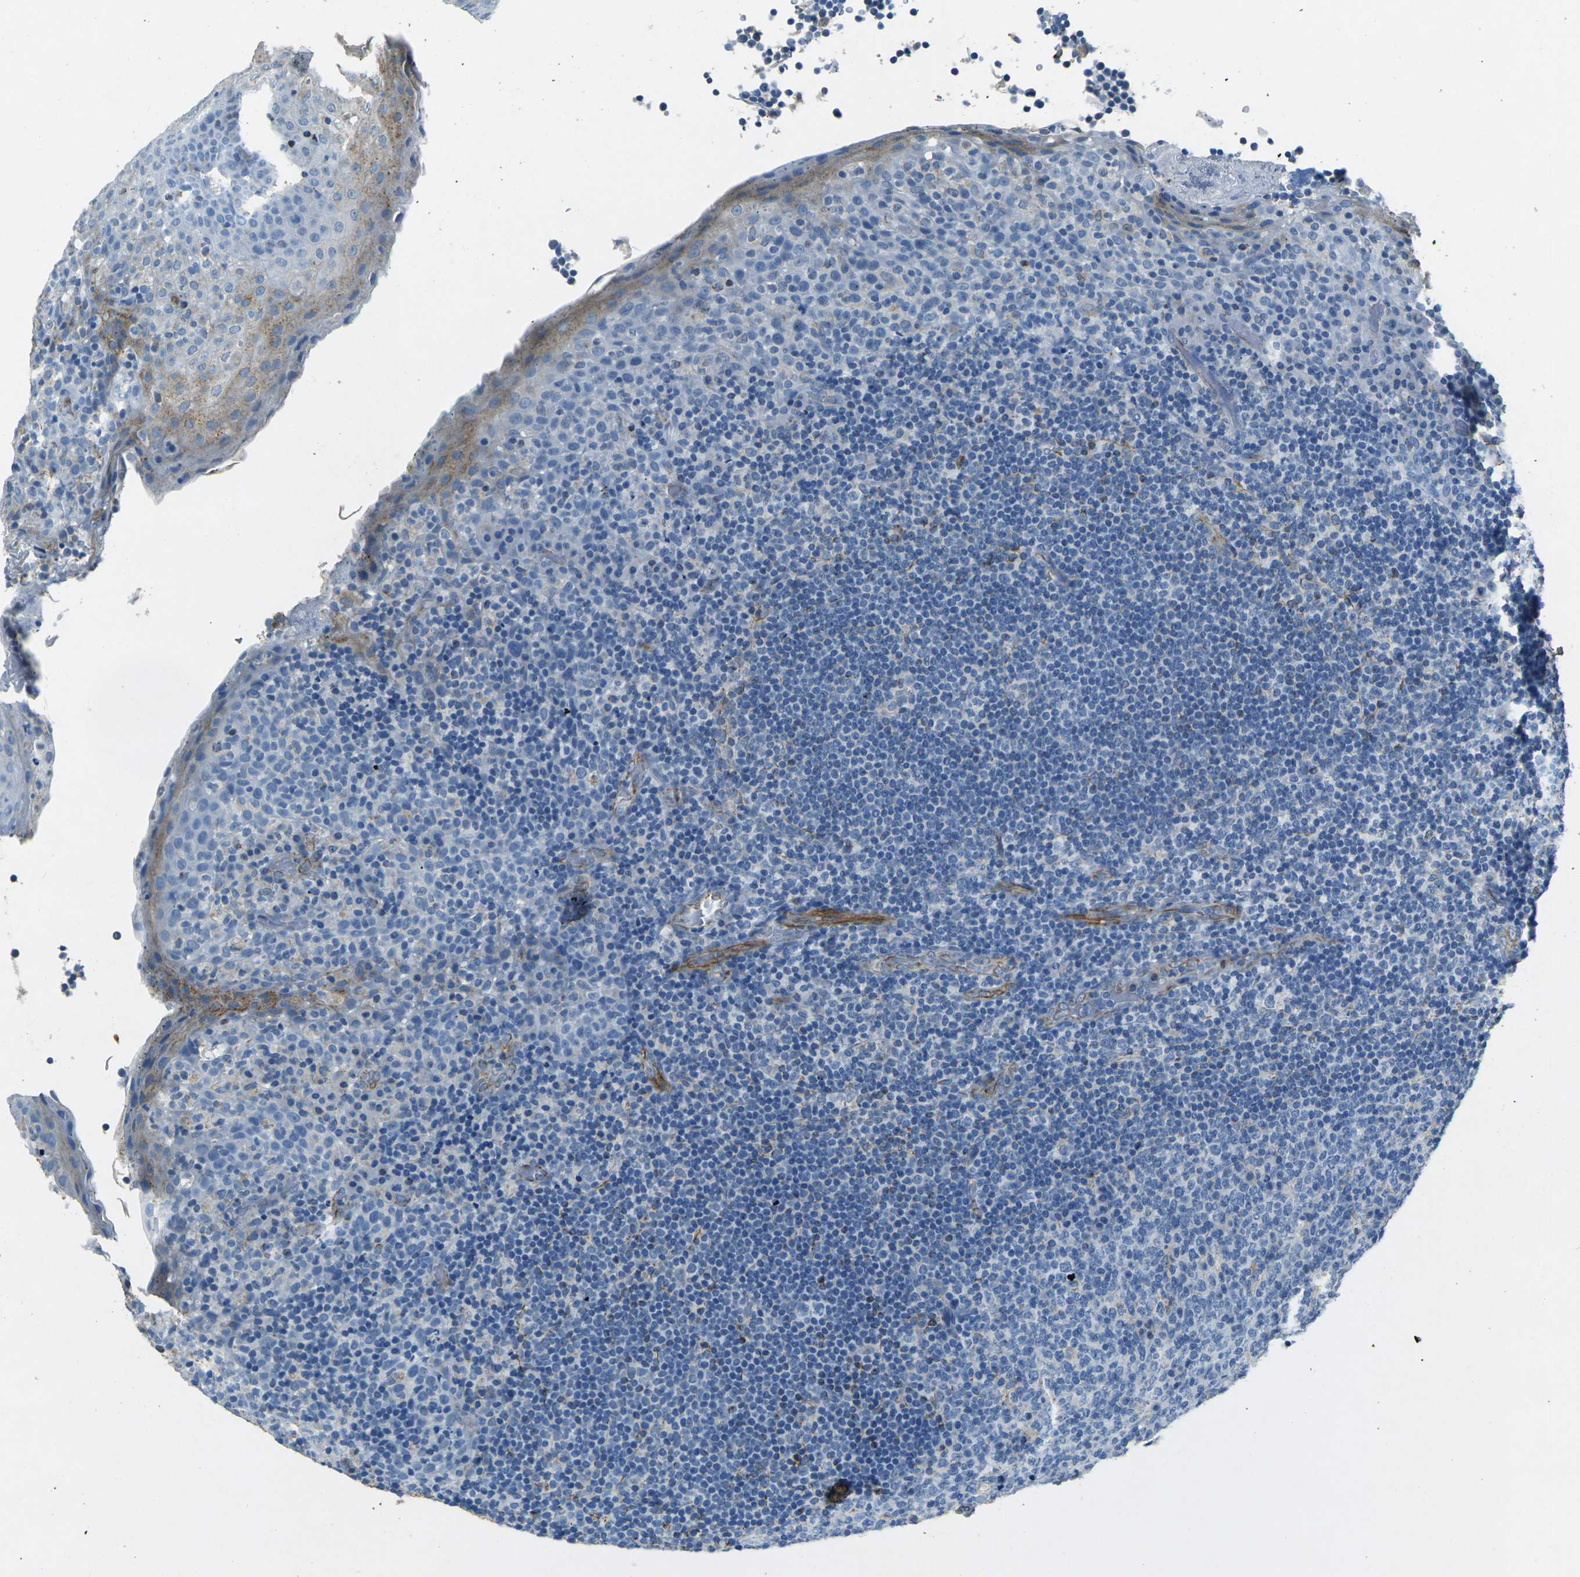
{"staining": {"intensity": "negative", "quantity": "none", "location": "none"}, "tissue": "tonsil", "cell_type": "Germinal center cells", "image_type": "normal", "snomed": [{"axis": "morphology", "description": "Normal tissue, NOS"}, {"axis": "topography", "description": "Tonsil"}], "caption": "A high-resolution photomicrograph shows immunohistochemistry (IHC) staining of unremarkable tonsil, which exhibits no significant positivity in germinal center cells.", "gene": "SORT1", "patient": {"sex": "male", "age": 17}}